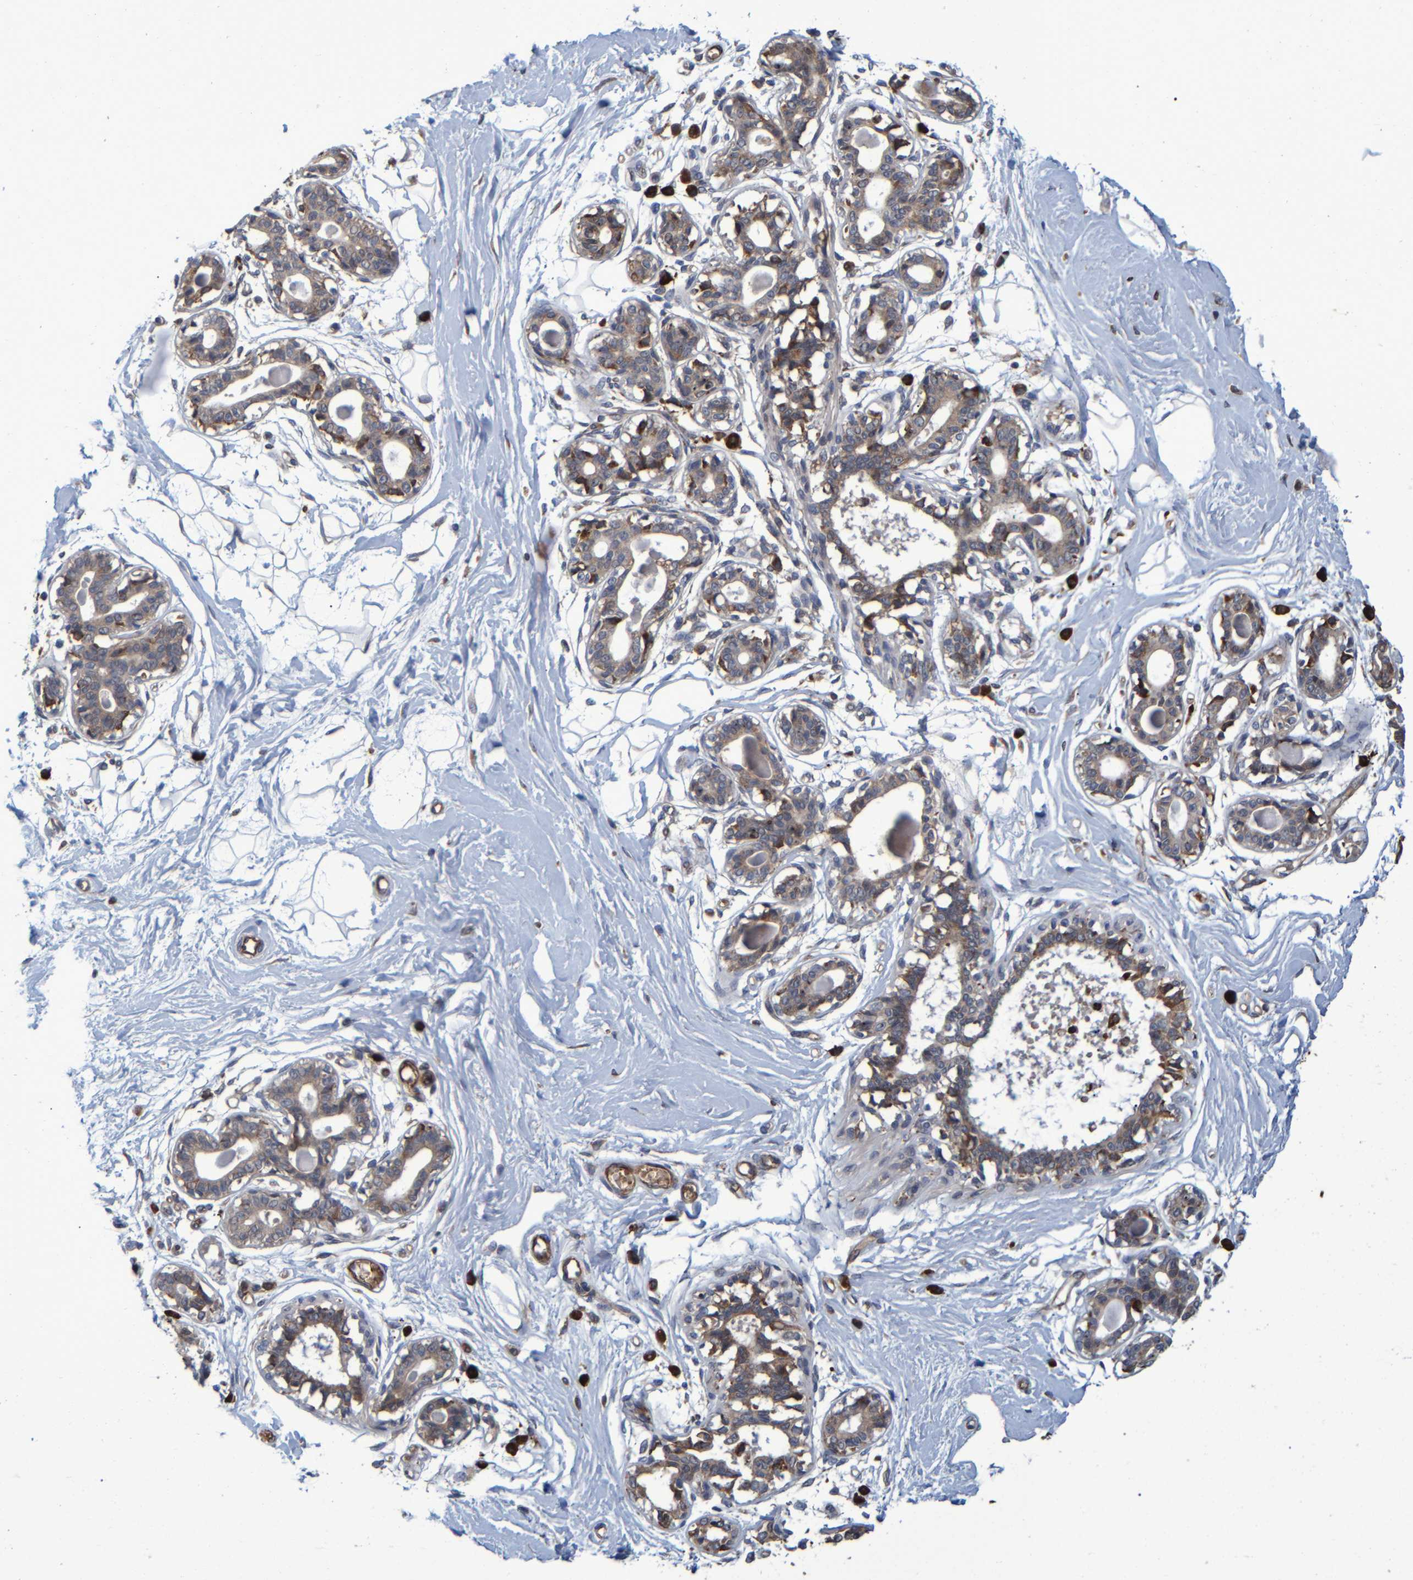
{"staining": {"intensity": "negative", "quantity": "none", "location": "none"}, "tissue": "breast", "cell_type": "Adipocytes", "image_type": "normal", "snomed": [{"axis": "morphology", "description": "Normal tissue, NOS"}, {"axis": "topography", "description": "Breast"}], "caption": "Immunohistochemistry (IHC) photomicrograph of benign breast: breast stained with DAB (3,3'-diaminobenzidine) demonstrates no significant protein positivity in adipocytes.", "gene": "SPAG5", "patient": {"sex": "female", "age": 45}}